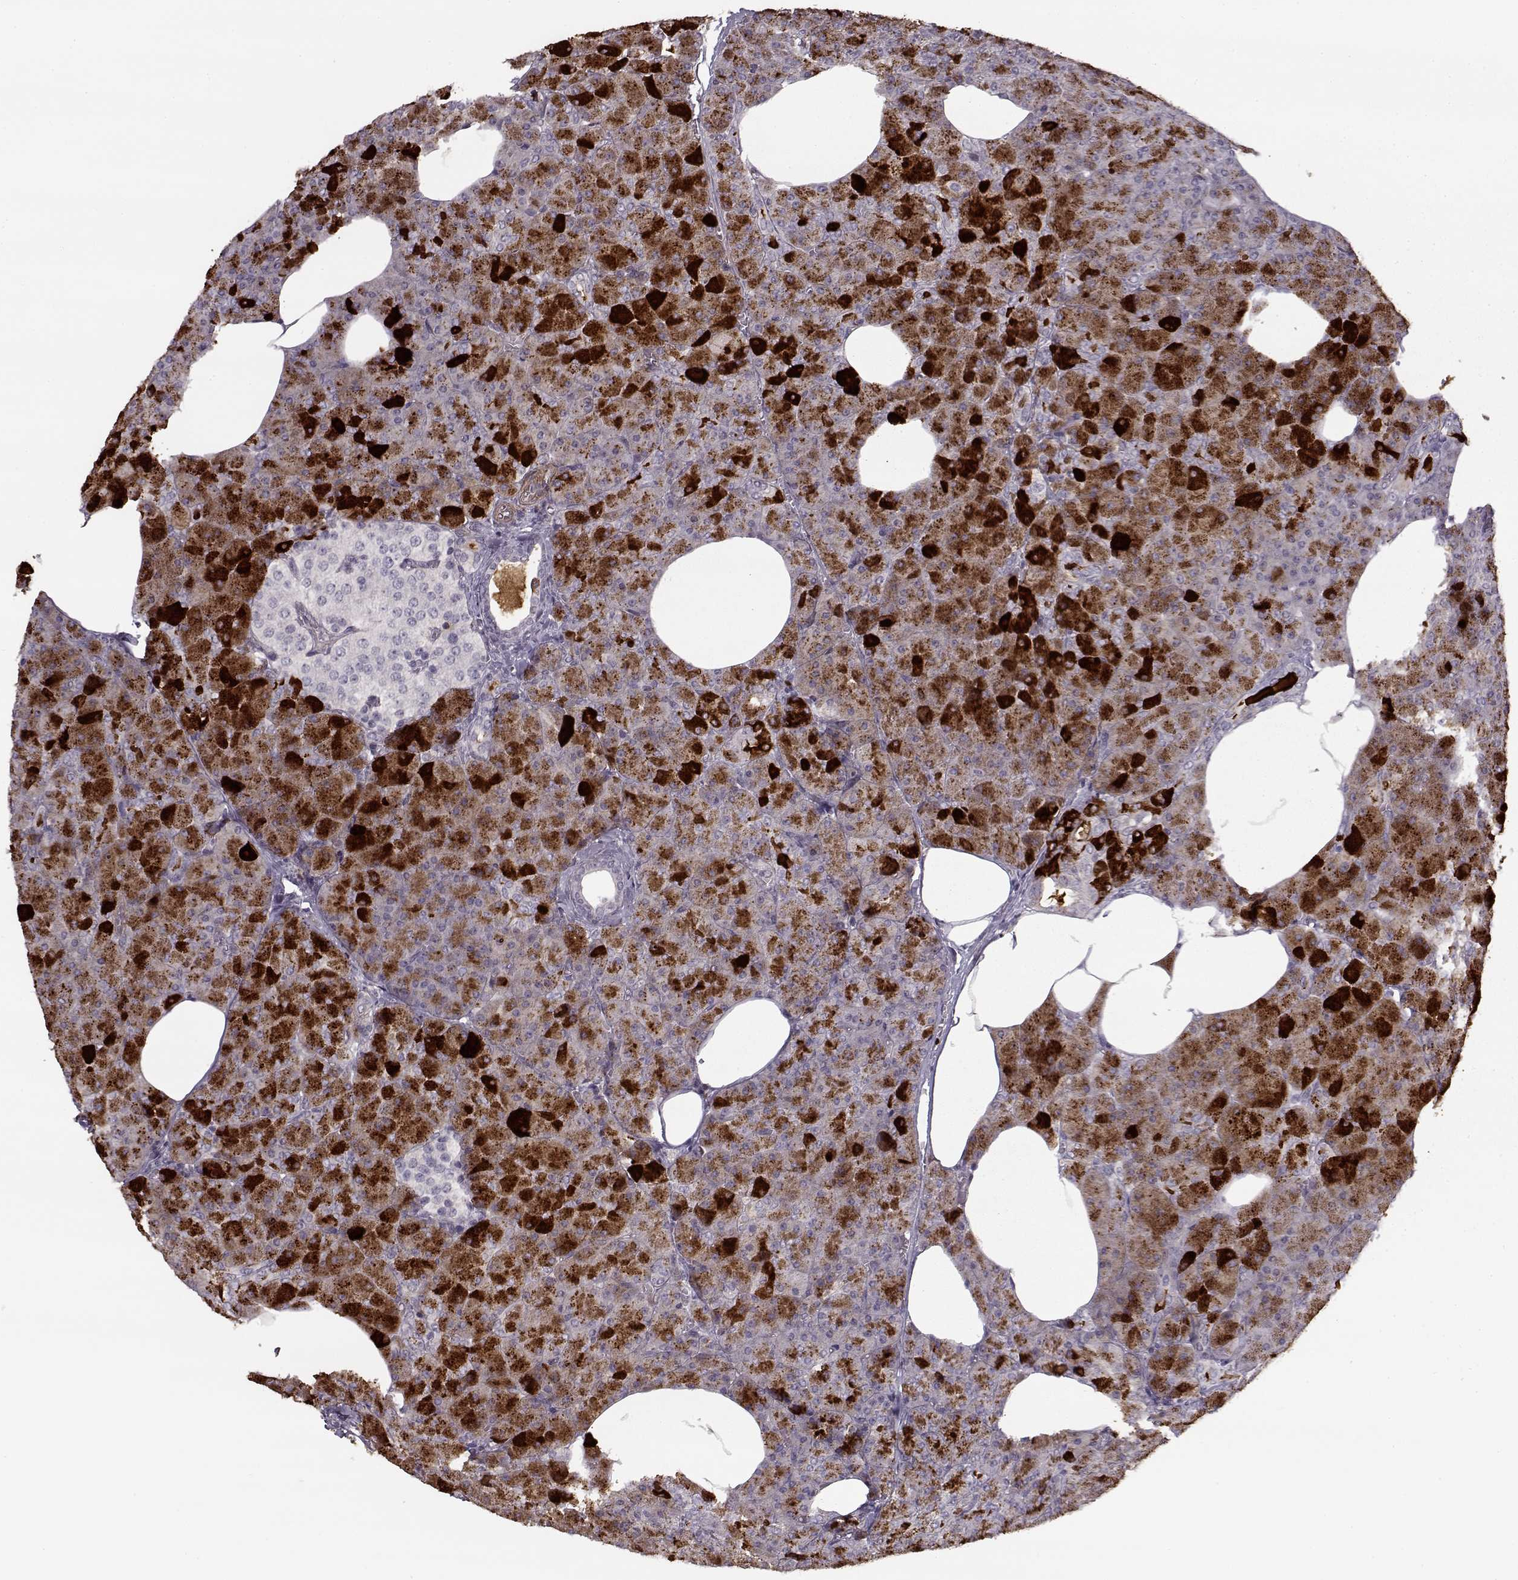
{"staining": {"intensity": "weak", "quantity": ">75%", "location": "cytoplasmic/membranous"}, "tissue": "pancreas", "cell_type": "Exocrine glandular cells", "image_type": "normal", "snomed": [{"axis": "morphology", "description": "Normal tissue, NOS"}, {"axis": "topography", "description": "Pancreas"}], "caption": "There is low levels of weak cytoplasmic/membranous staining in exocrine glandular cells of benign pancreas, as demonstrated by immunohistochemical staining (brown color).", "gene": "LAMB2", "patient": {"sex": "female", "age": 45}}